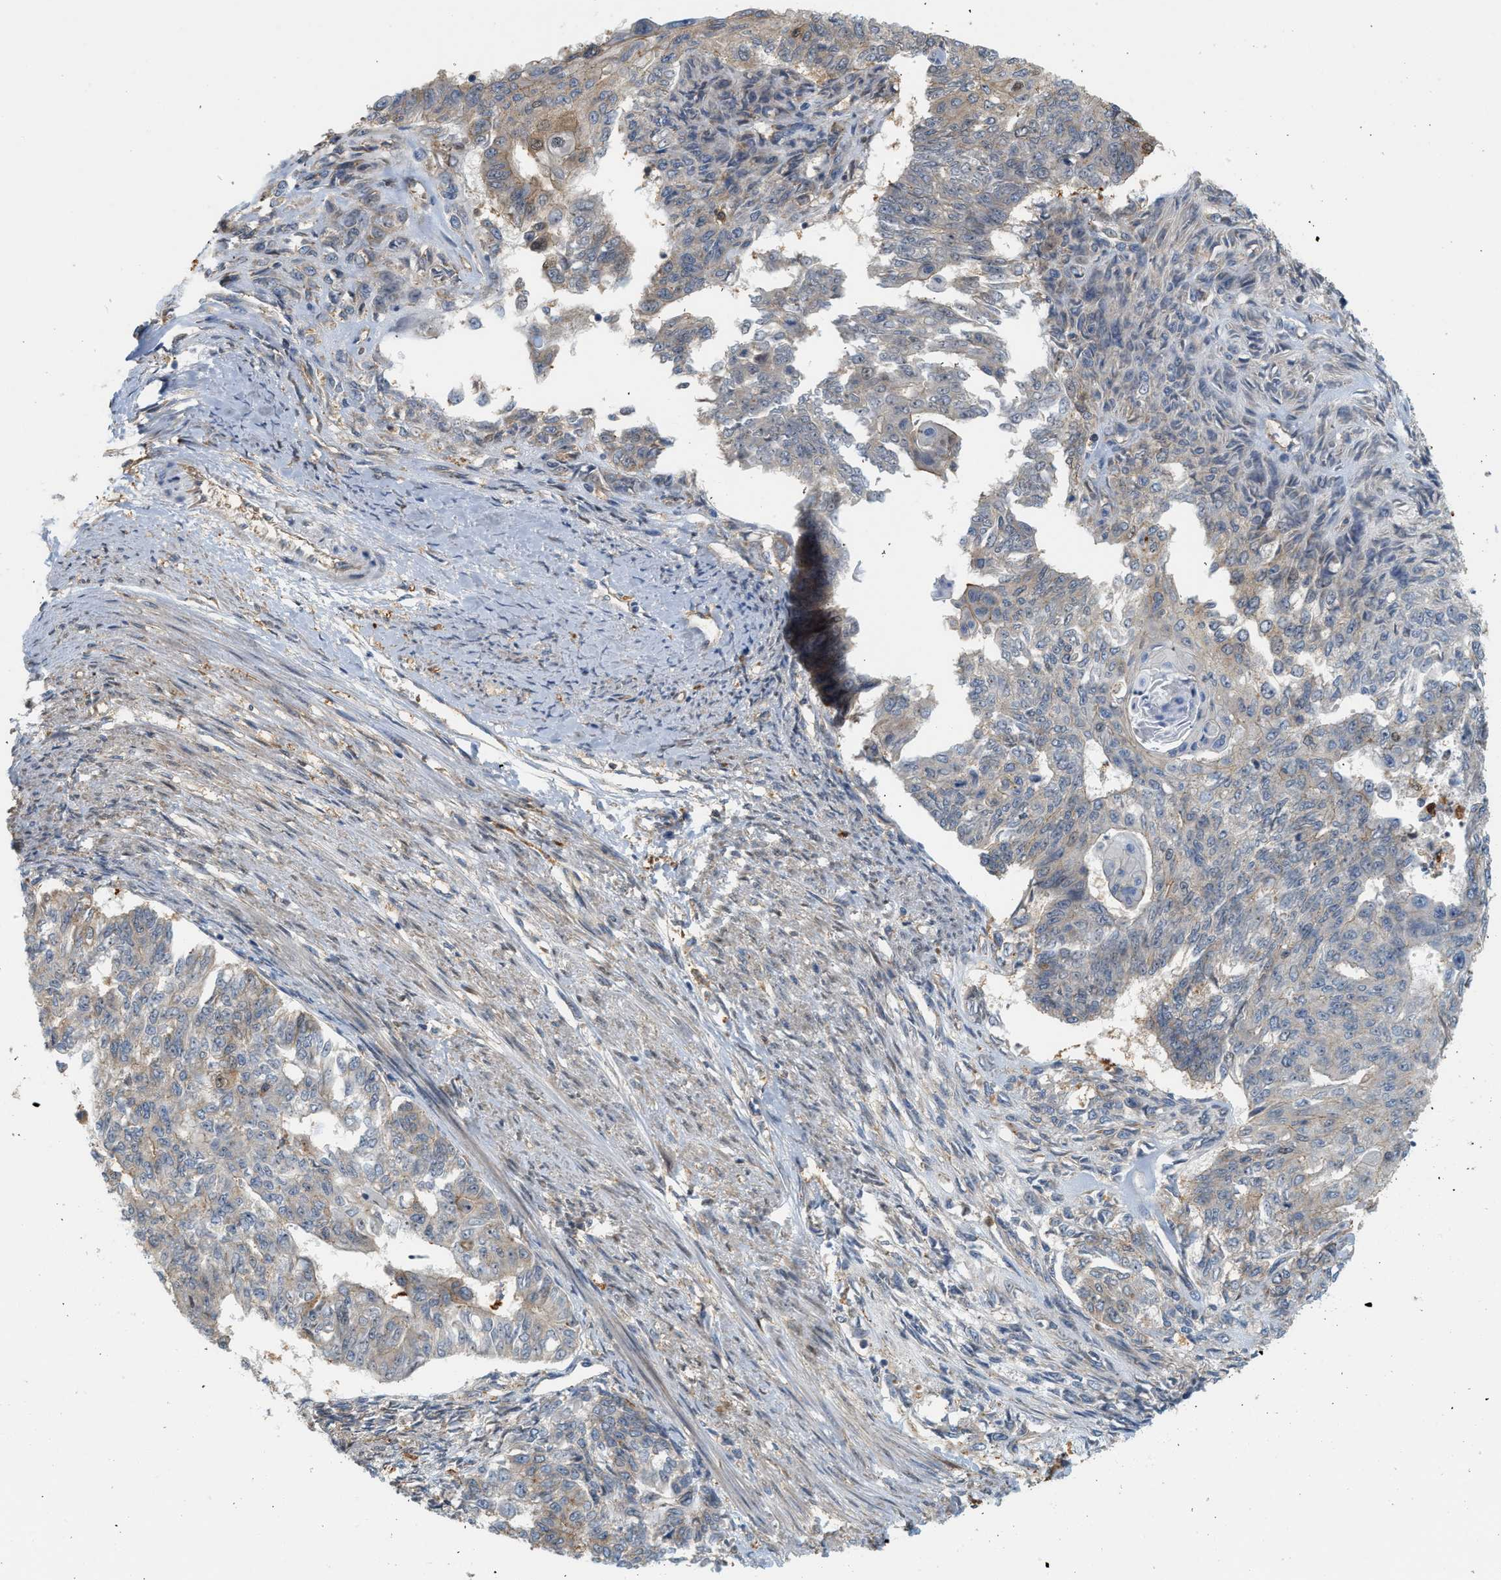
{"staining": {"intensity": "weak", "quantity": "<25%", "location": "cytoplasmic/membranous"}, "tissue": "endometrial cancer", "cell_type": "Tumor cells", "image_type": "cancer", "snomed": [{"axis": "morphology", "description": "Adenocarcinoma, NOS"}, {"axis": "topography", "description": "Endometrium"}], "caption": "Tumor cells are negative for brown protein staining in endometrial cancer (adenocarcinoma).", "gene": "CTXN1", "patient": {"sex": "female", "age": 32}}